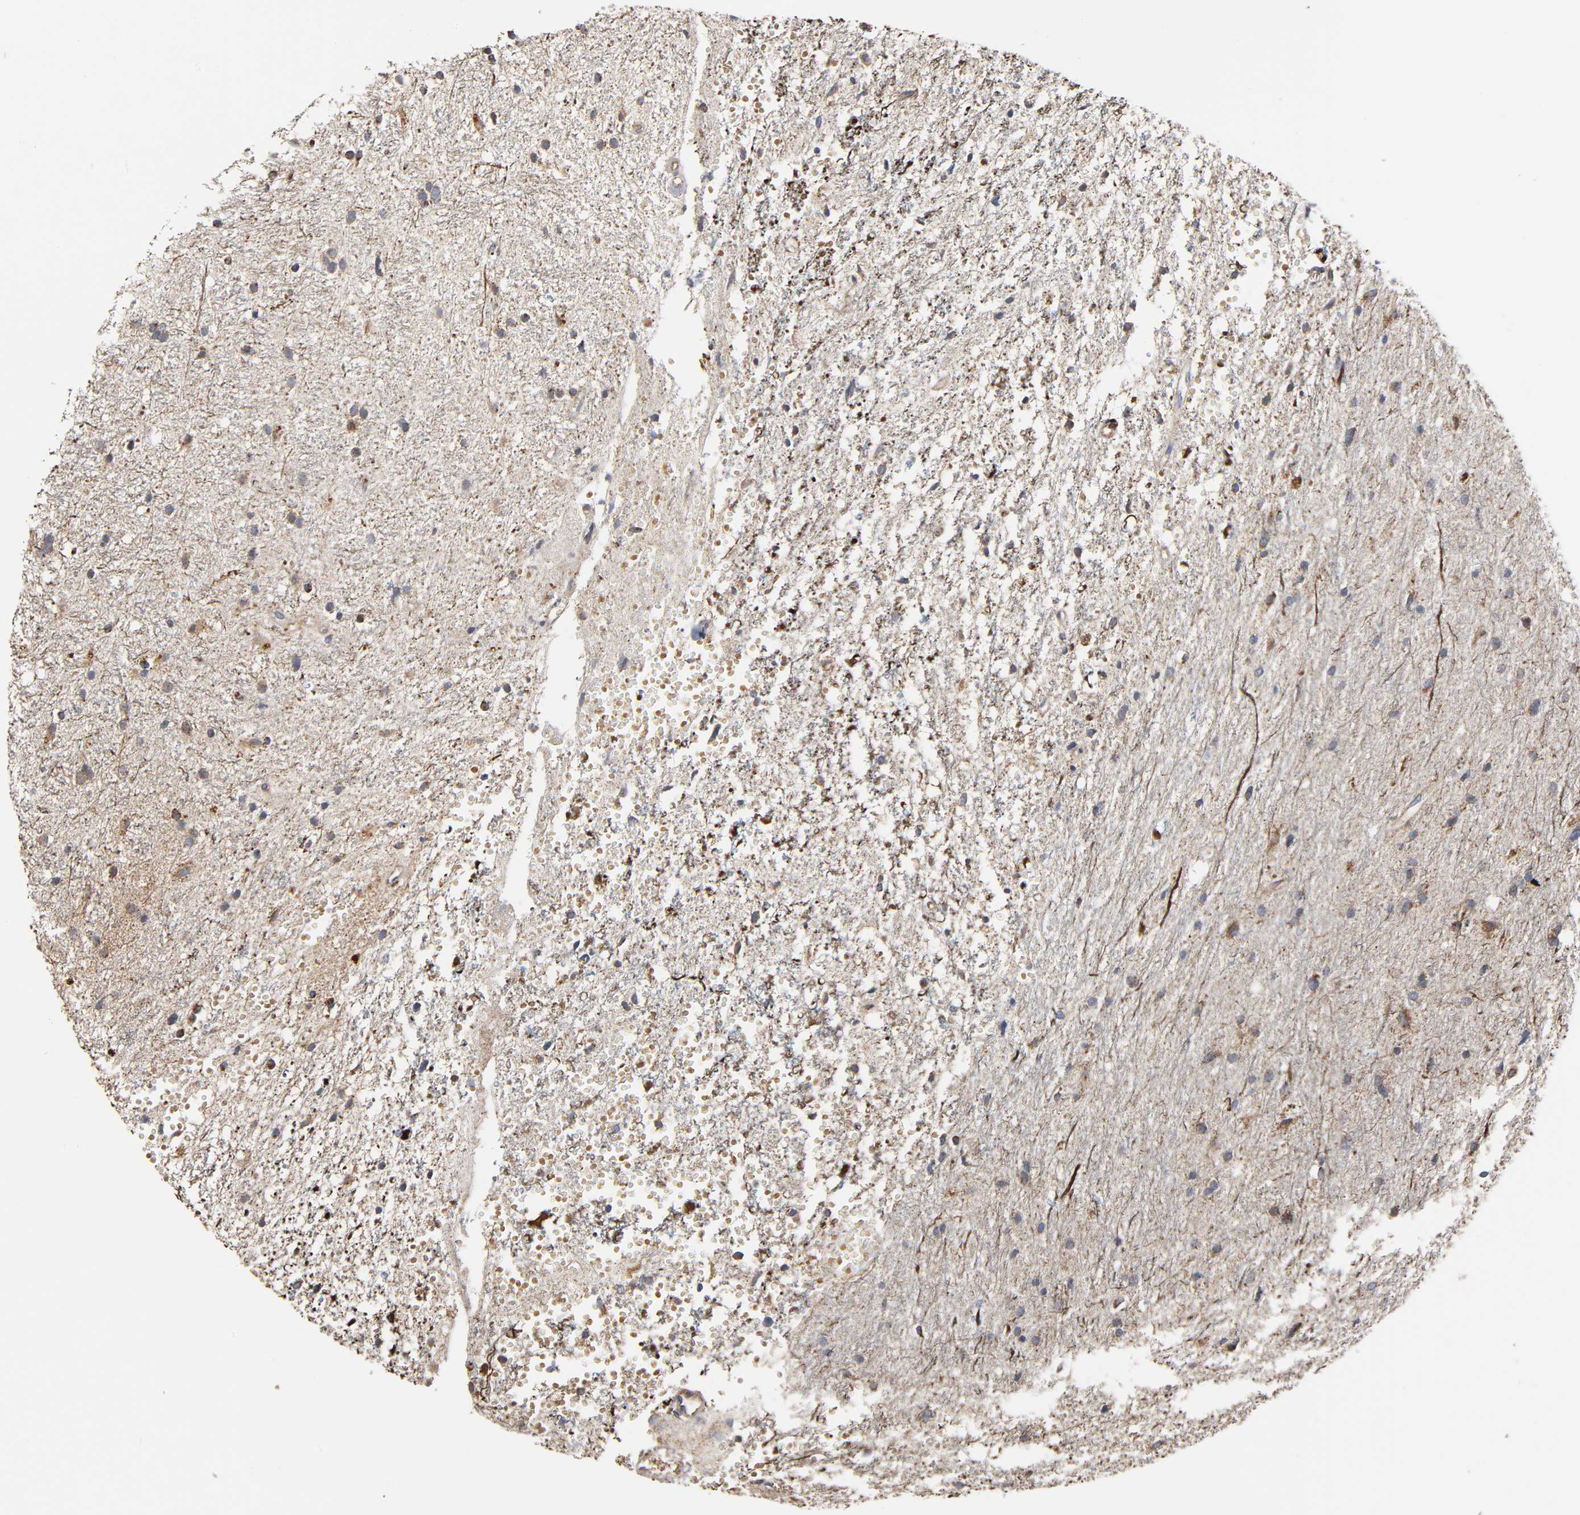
{"staining": {"intensity": "moderate", "quantity": "25%-75%", "location": "cytoplasmic/membranous"}, "tissue": "glioma", "cell_type": "Tumor cells", "image_type": "cancer", "snomed": [{"axis": "morphology", "description": "Glioma, malignant, High grade"}, {"axis": "topography", "description": "Brain"}], "caption": "Immunohistochemistry (IHC) (DAB) staining of high-grade glioma (malignant) displays moderate cytoplasmic/membranous protein expression in approximately 25%-75% of tumor cells.", "gene": "MAP3K1", "patient": {"sex": "female", "age": 59}}